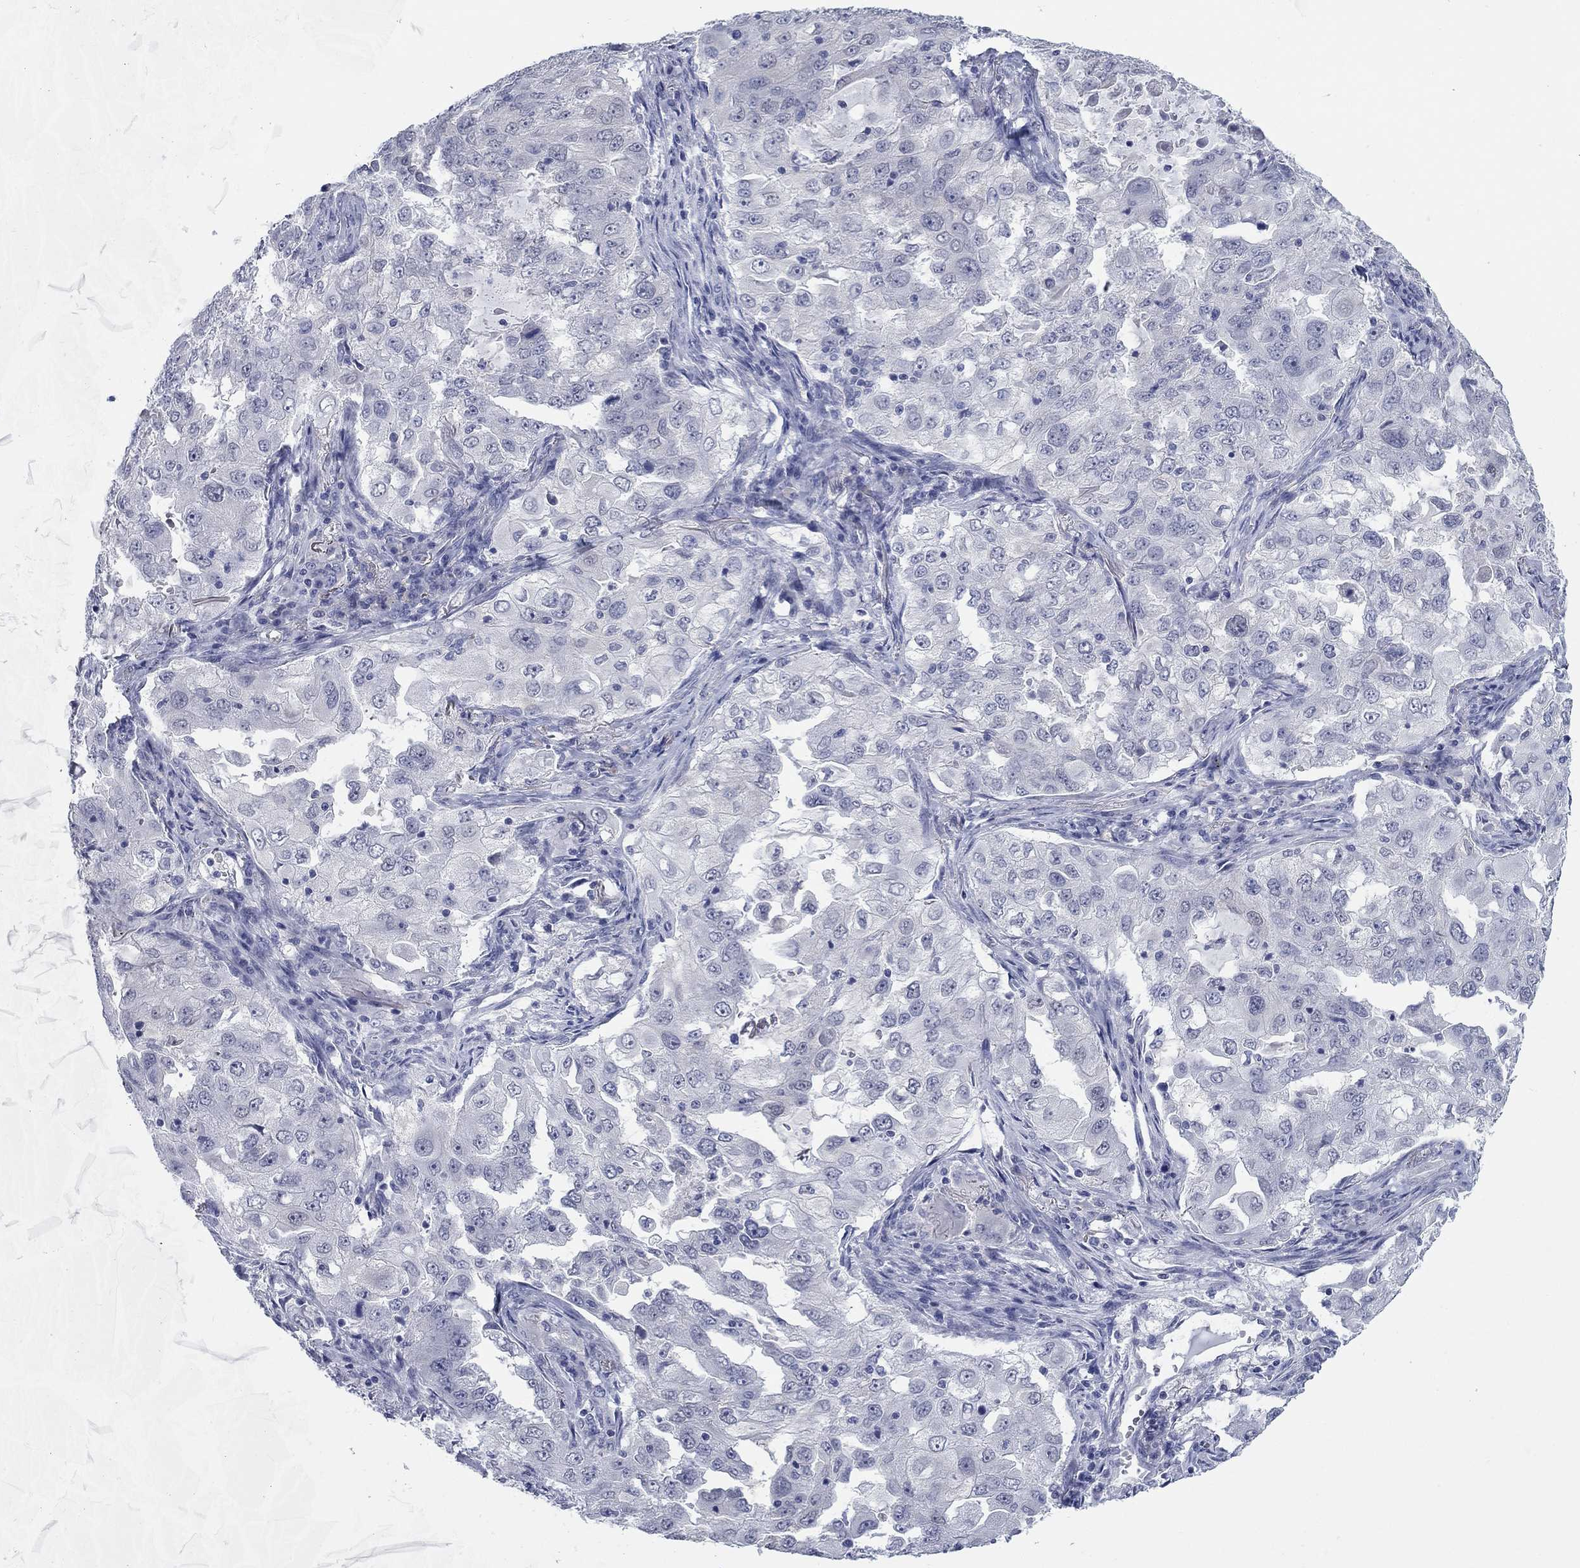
{"staining": {"intensity": "negative", "quantity": "none", "location": "none"}, "tissue": "lung cancer", "cell_type": "Tumor cells", "image_type": "cancer", "snomed": [{"axis": "morphology", "description": "Adenocarcinoma, NOS"}, {"axis": "topography", "description": "Lung"}], "caption": "Lung cancer was stained to show a protein in brown. There is no significant positivity in tumor cells.", "gene": "ATP6V1G2", "patient": {"sex": "female", "age": 61}}